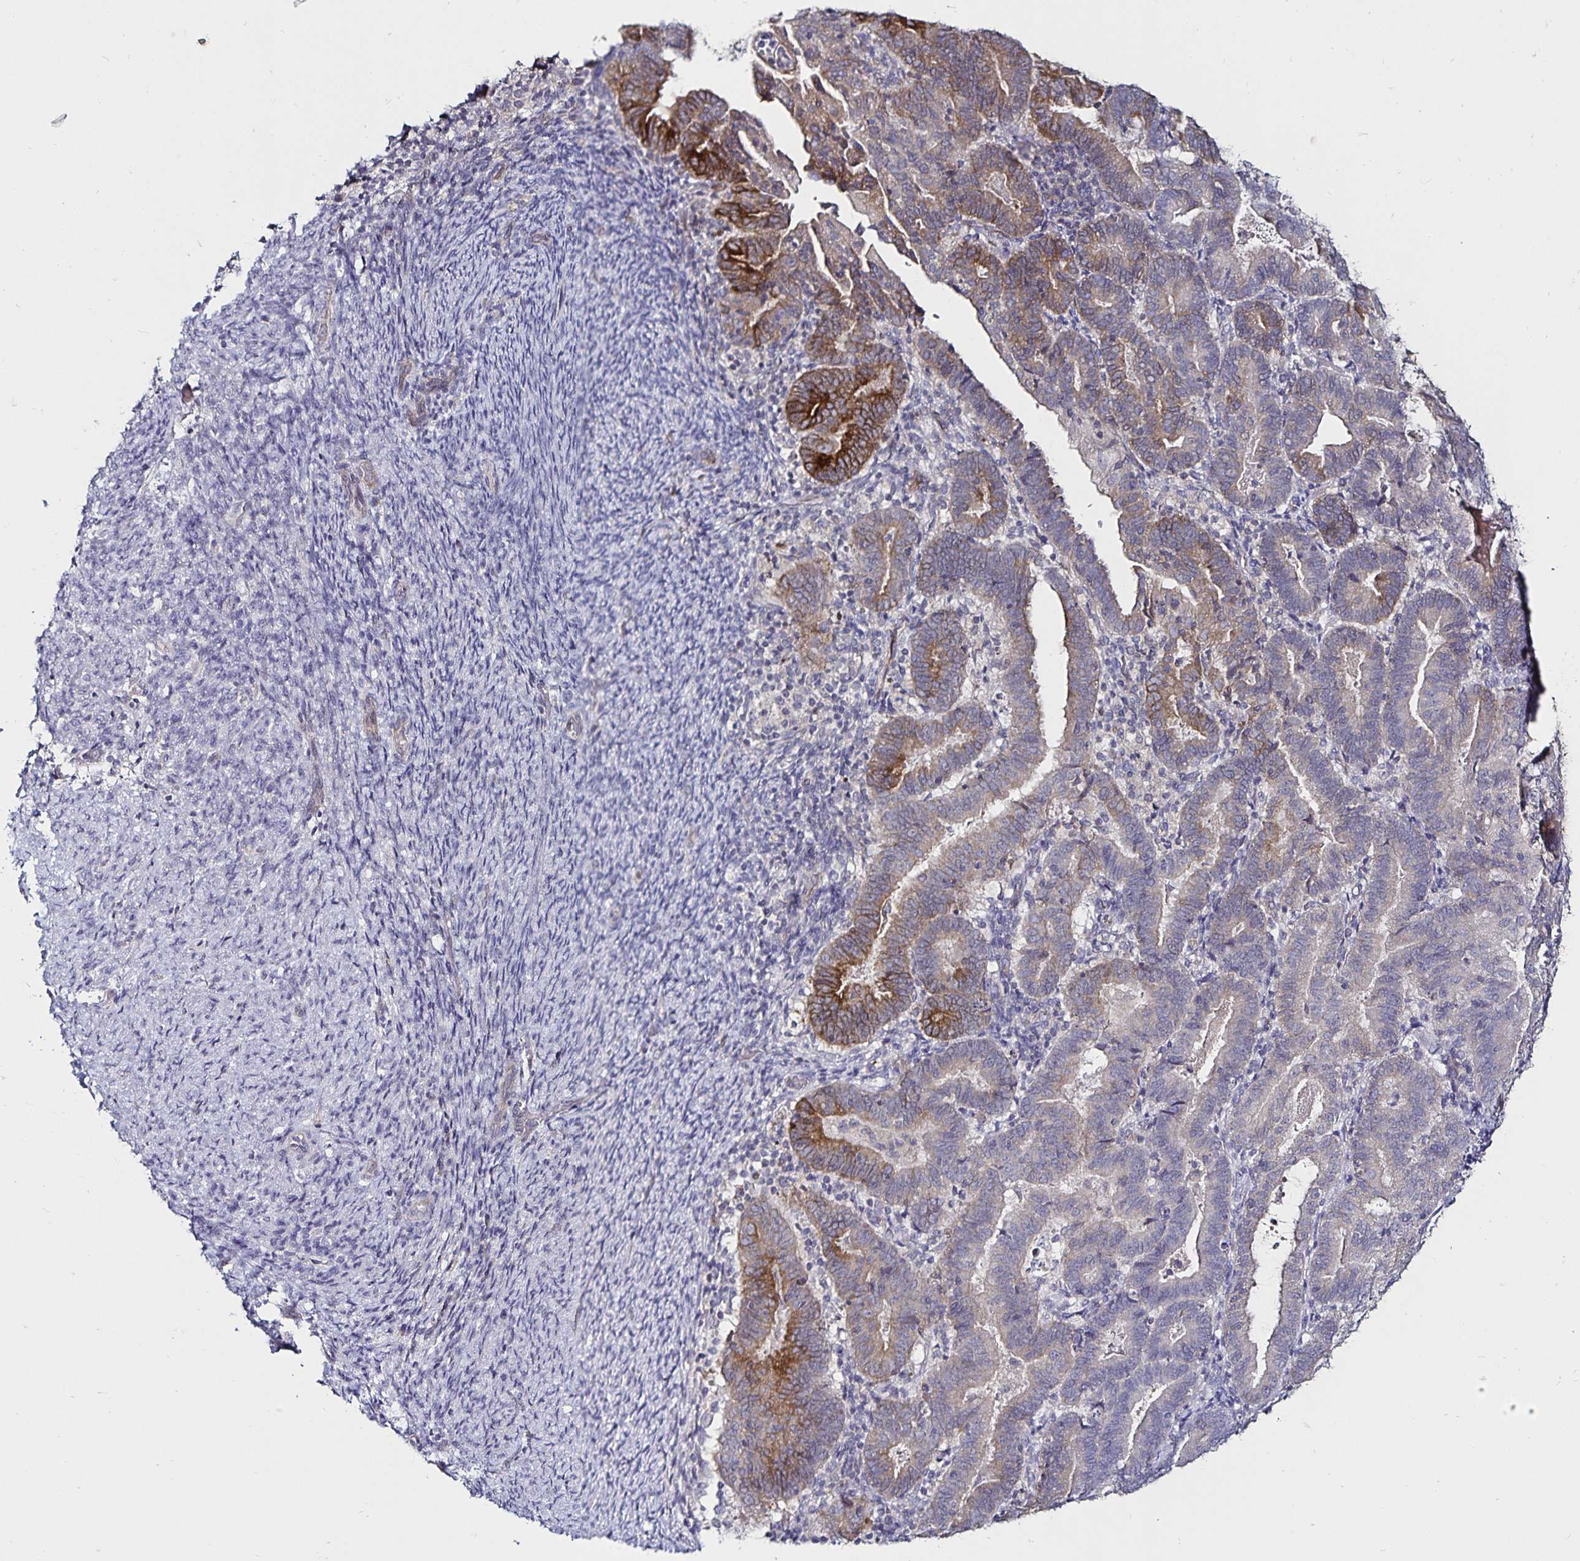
{"staining": {"intensity": "moderate", "quantity": "25%-75%", "location": "cytoplasmic/membranous"}, "tissue": "endometrial cancer", "cell_type": "Tumor cells", "image_type": "cancer", "snomed": [{"axis": "morphology", "description": "Adenocarcinoma, NOS"}, {"axis": "topography", "description": "Endometrium"}], "caption": "Human endometrial cancer stained for a protein (brown) reveals moderate cytoplasmic/membranous positive staining in about 25%-75% of tumor cells.", "gene": "ACSL5", "patient": {"sex": "female", "age": 70}}